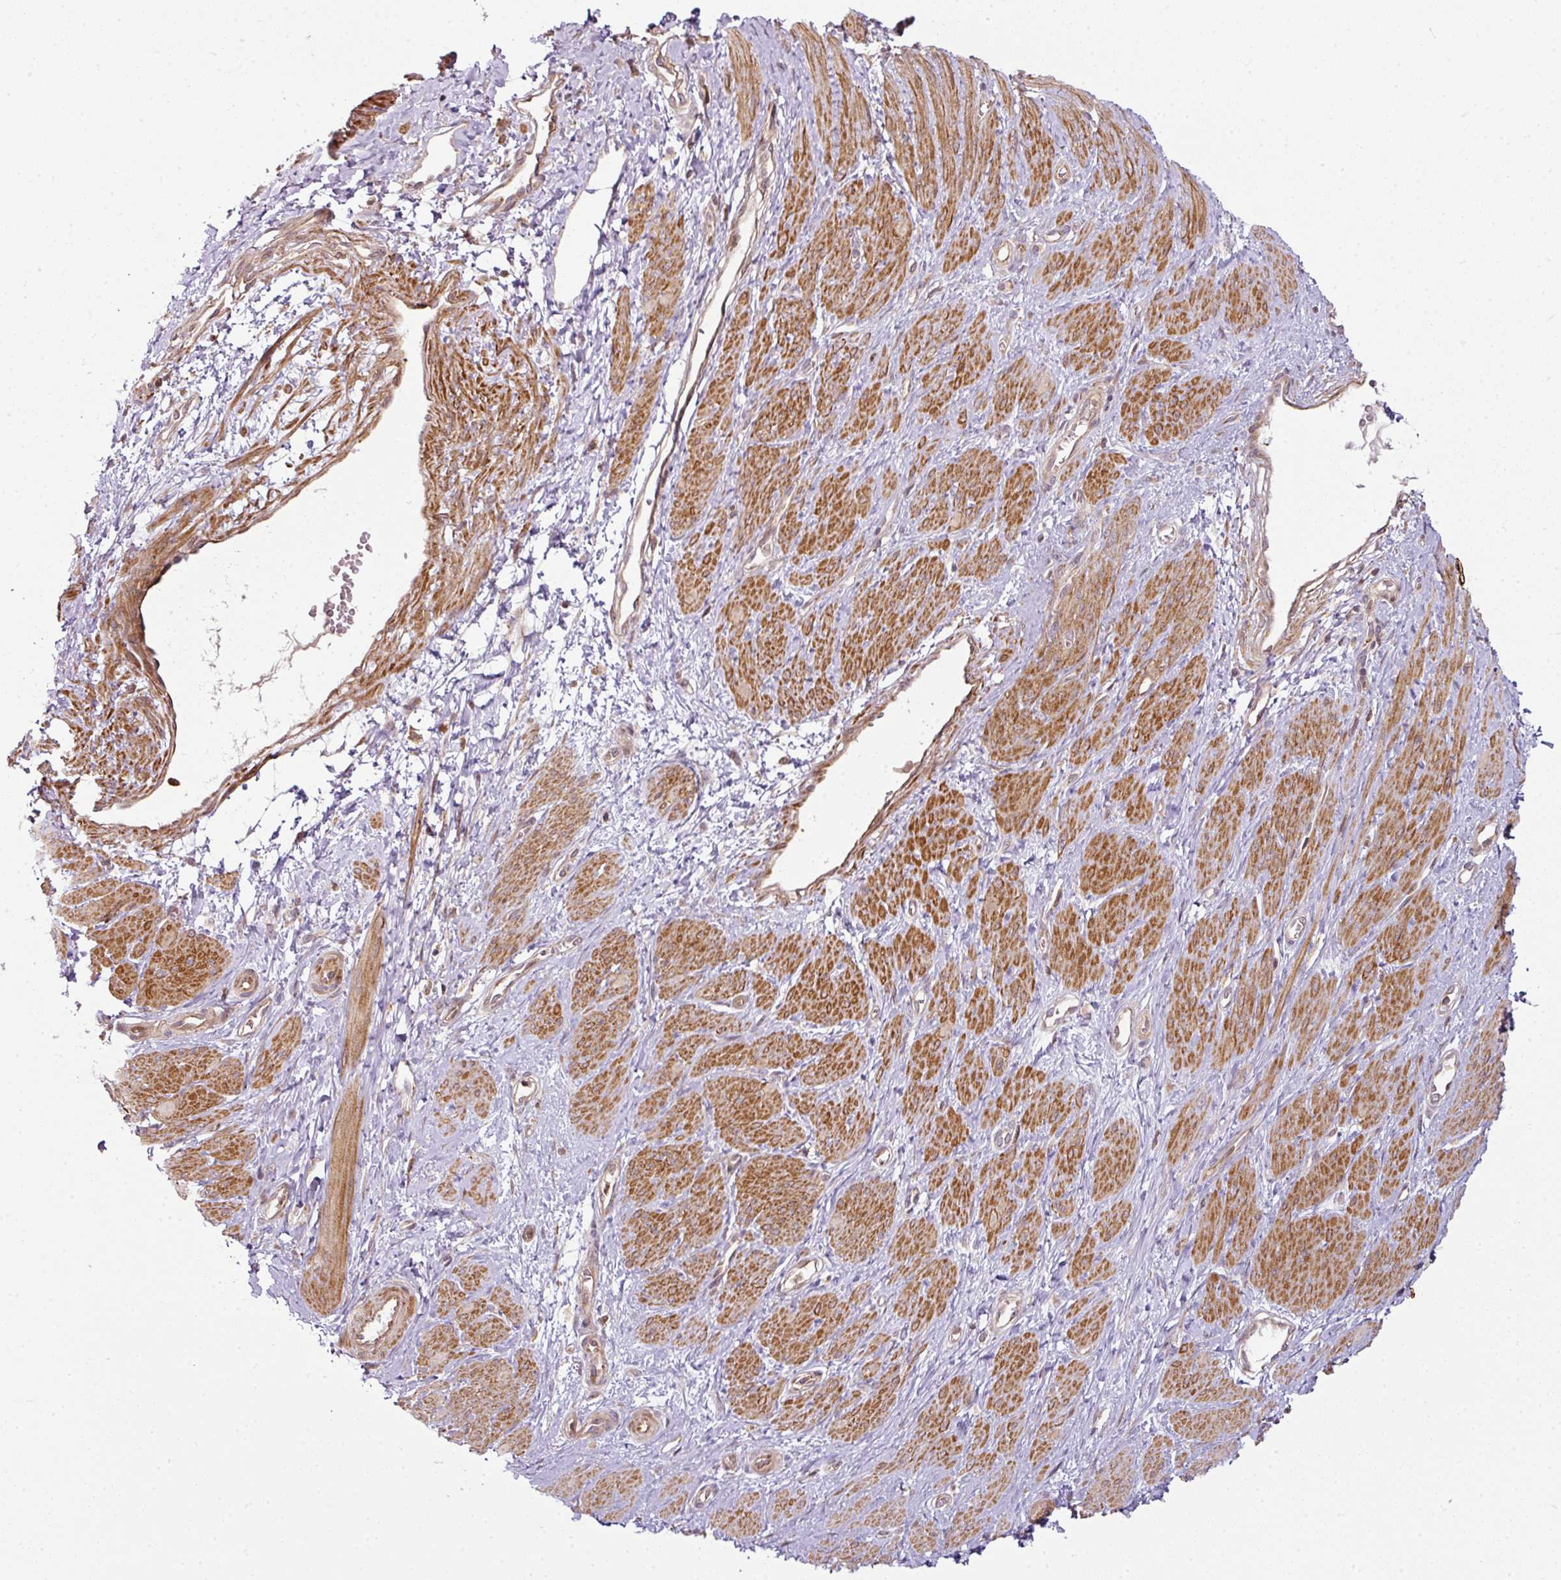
{"staining": {"intensity": "strong", "quantity": "25%-75%", "location": "cytoplasmic/membranous"}, "tissue": "smooth muscle", "cell_type": "Smooth muscle cells", "image_type": "normal", "snomed": [{"axis": "morphology", "description": "Normal tissue, NOS"}, {"axis": "topography", "description": "Smooth muscle"}, {"axis": "topography", "description": "Uterus"}], "caption": "A micrograph of human smooth muscle stained for a protein reveals strong cytoplasmic/membranous brown staining in smooth muscle cells.", "gene": "ATAT1", "patient": {"sex": "female", "age": 39}}